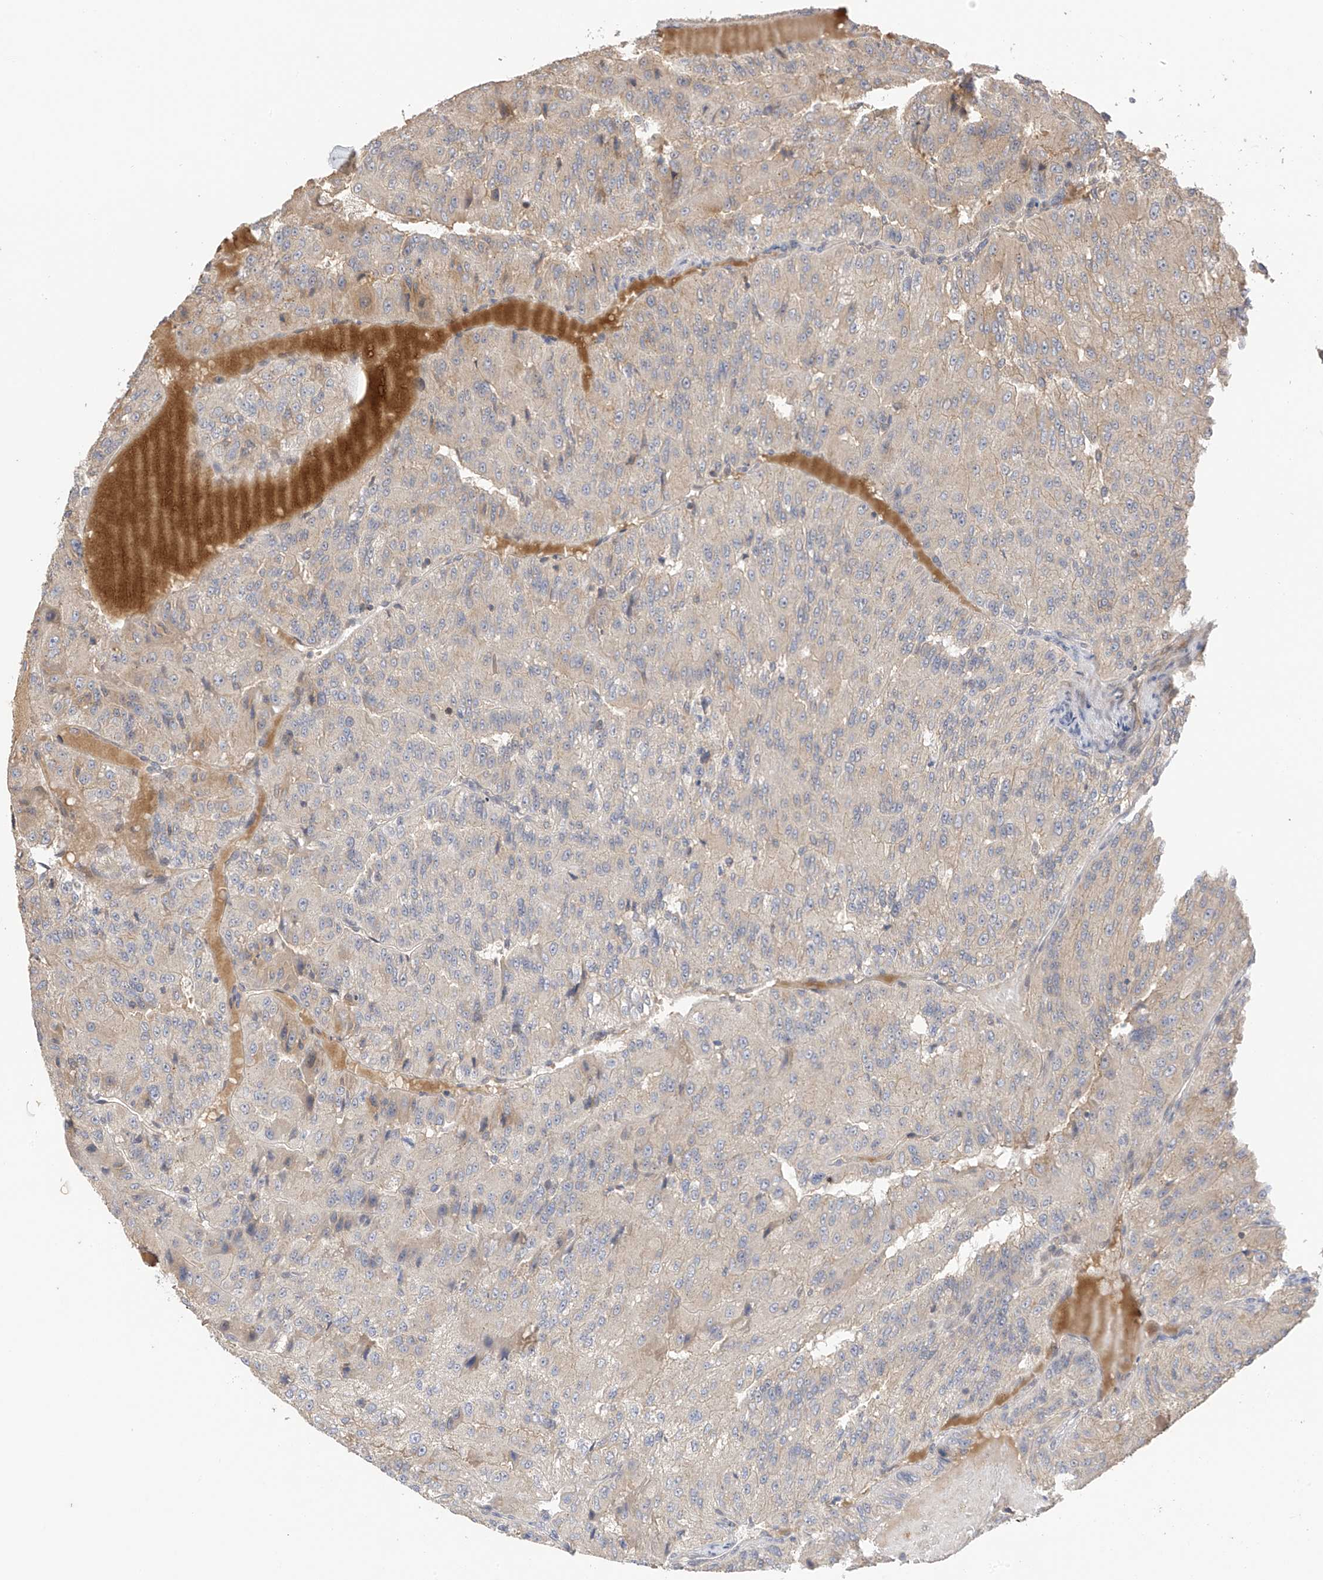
{"staining": {"intensity": "weak", "quantity": "<25%", "location": "cytoplasmic/membranous"}, "tissue": "renal cancer", "cell_type": "Tumor cells", "image_type": "cancer", "snomed": [{"axis": "morphology", "description": "Adenocarcinoma, NOS"}, {"axis": "topography", "description": "Kidney"}], "caption": "Immunohistochemistry image of renal cancer stained for a protein (brown), which exhibits no staining in tumor cells.", "gene": "REC8", "patient": {"sex": "female", "age": 63}}